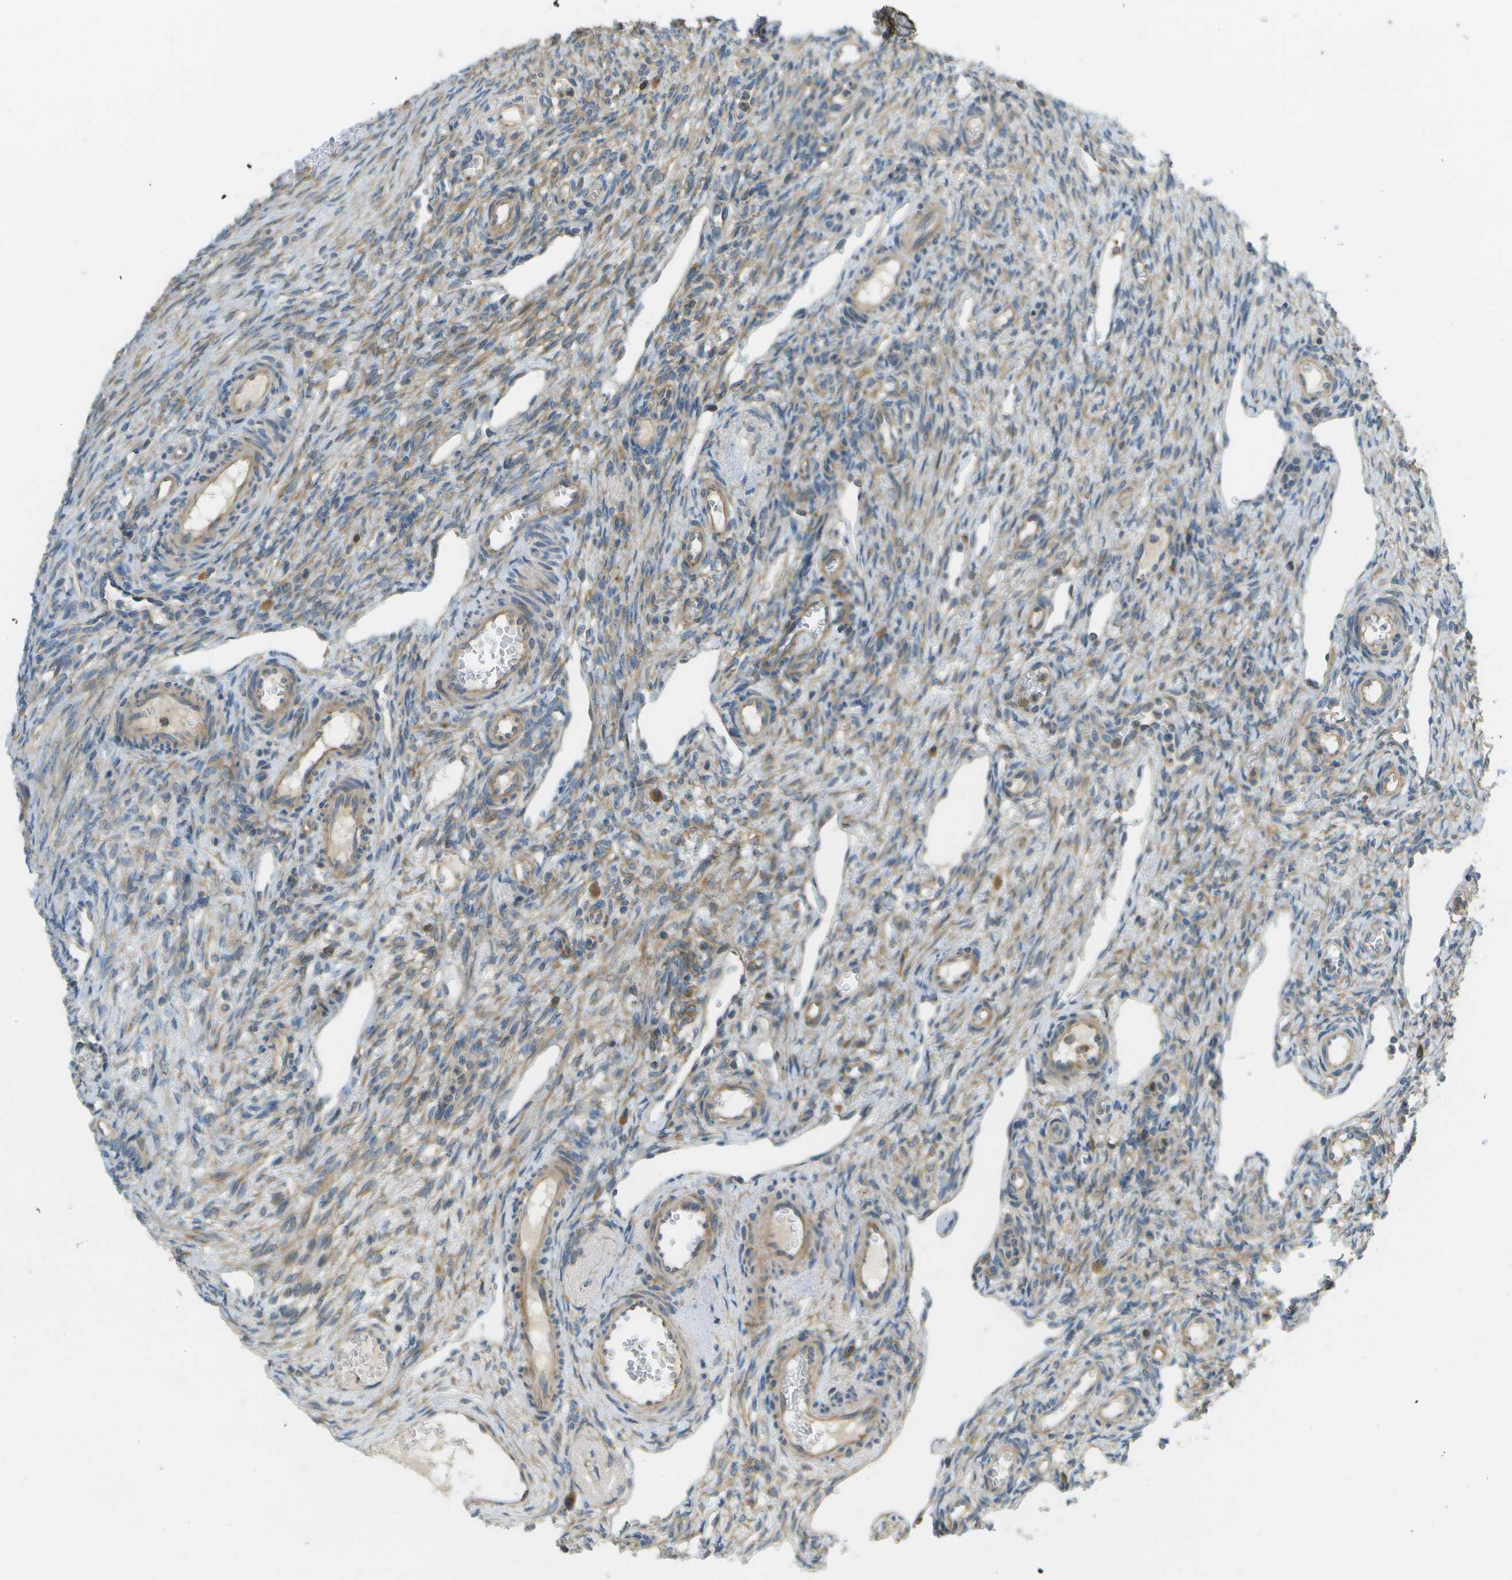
{"staining": {"intensity": "weak", "quantity": "25%-75%", "location": "cytoplasmic/membranous"}, "tissue": "ovary", "cell_type": "Ovarian stroma cells", "image_type": "normal", "snomed": [{"axis": "morphology", "description": "Normal tissue, NOS"}, {"axis": "topography", "description": "Ovary"}], "caption": "Ovary stained with DAB IHC displays low levels of weak cytoplasmic/membranous expression in approximately 25%-75% of ovarian stroma cells.", "gene": "WNK2", "patient": {"sex": "female", "age": 33}}